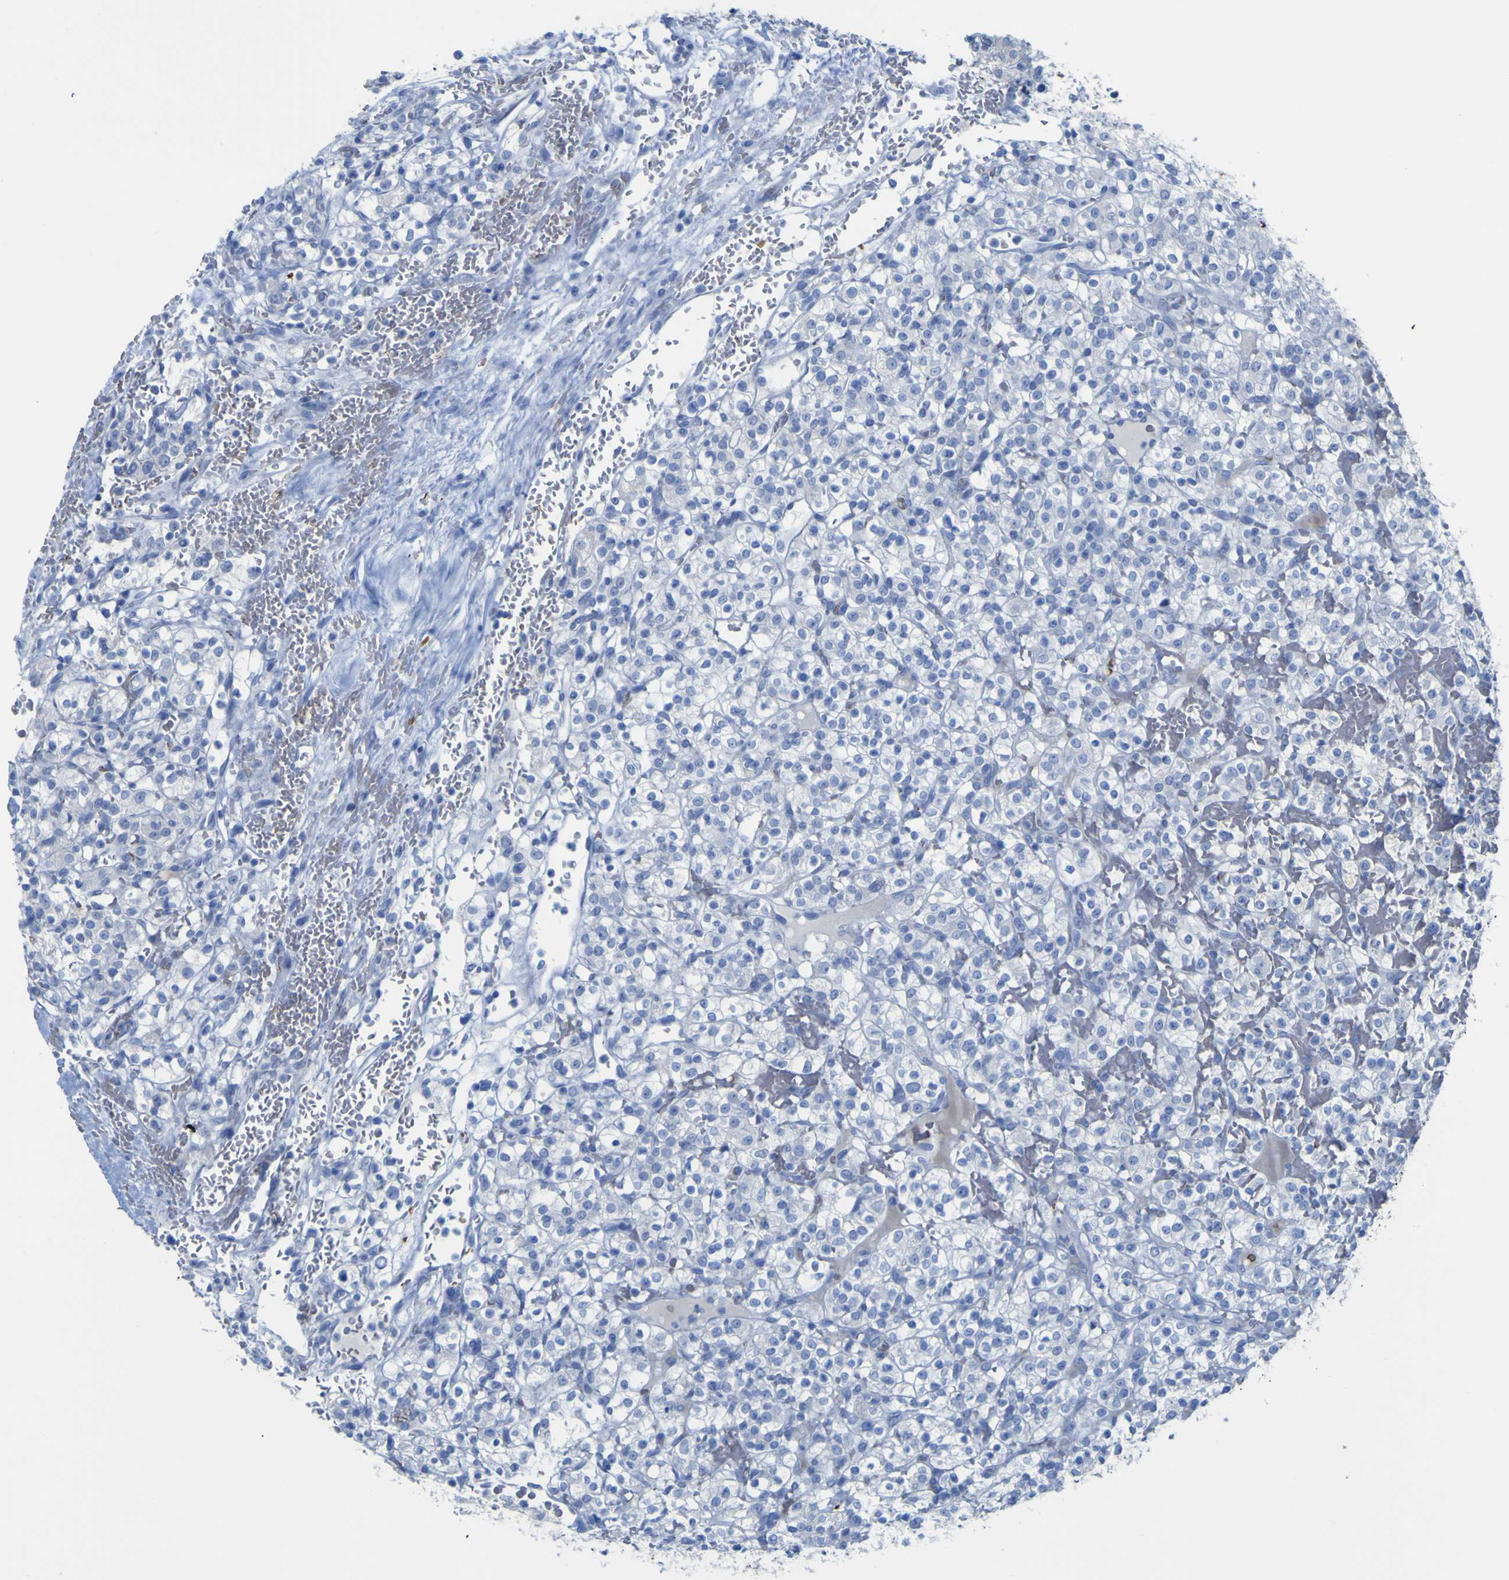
{"staining": {"intensity": "negative", "quantity": "none", "location": "none"}, "tissue": "renal cancer", "cell_type": "Tumor cells", "image_type": "cancer", "snomed": [{"axis": "morphology", "description": "Normal tissue, NOS"}, {"axis": "morphology", "description": "Adenocarcinoma, NOS"}, {"axis": "topography", "description": "Kidney"}], "caption": "Human renal adenocarcinoma stained for a protein using immunohistochemistry (IHC) shows no positivity in tumor cells.", "gene": "GCM1", "patient": {"sex": "female", "age": 72}}